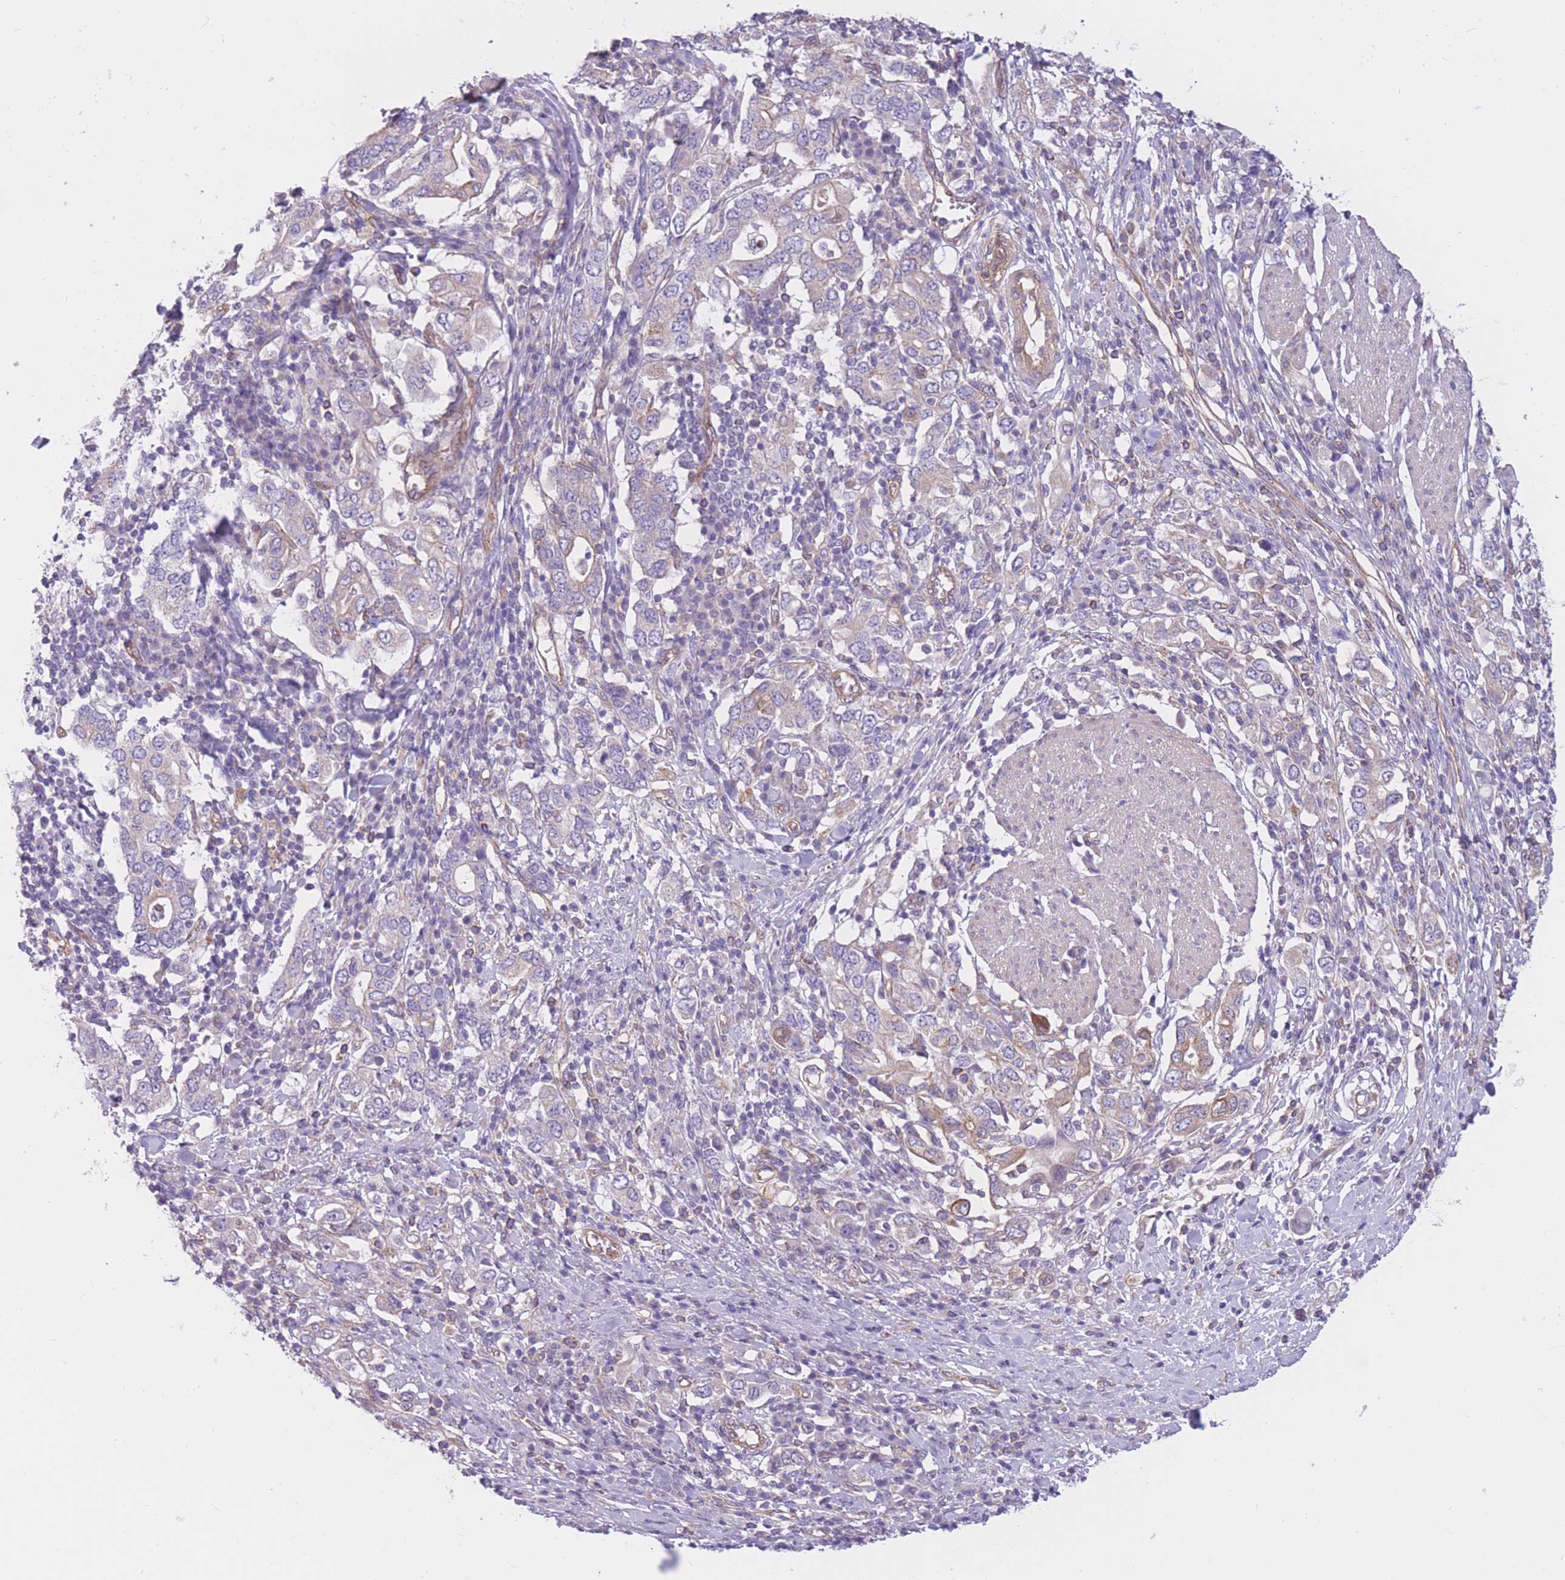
{"staining": {"intensity": "negative", "quantity": "none", "location": "none"}, "tissue": "stomach cancer", "cell_type": "Tumor cells", "image_type": "cancer", "snomed": [{"axis": "morphology", "description": "Adenocarcinoma, NOS"}, {"axis": "topography", "description": "Stomach, upper"}, {"axis": "topography", "description": "Stomach"}], "caption": "Human stomach adenocarcinoma stained for a protein using IHC exhibits no positivity in tumor cells.", "gene": "SERPINB3", "patient": {"sex": "male", "age": 62}}